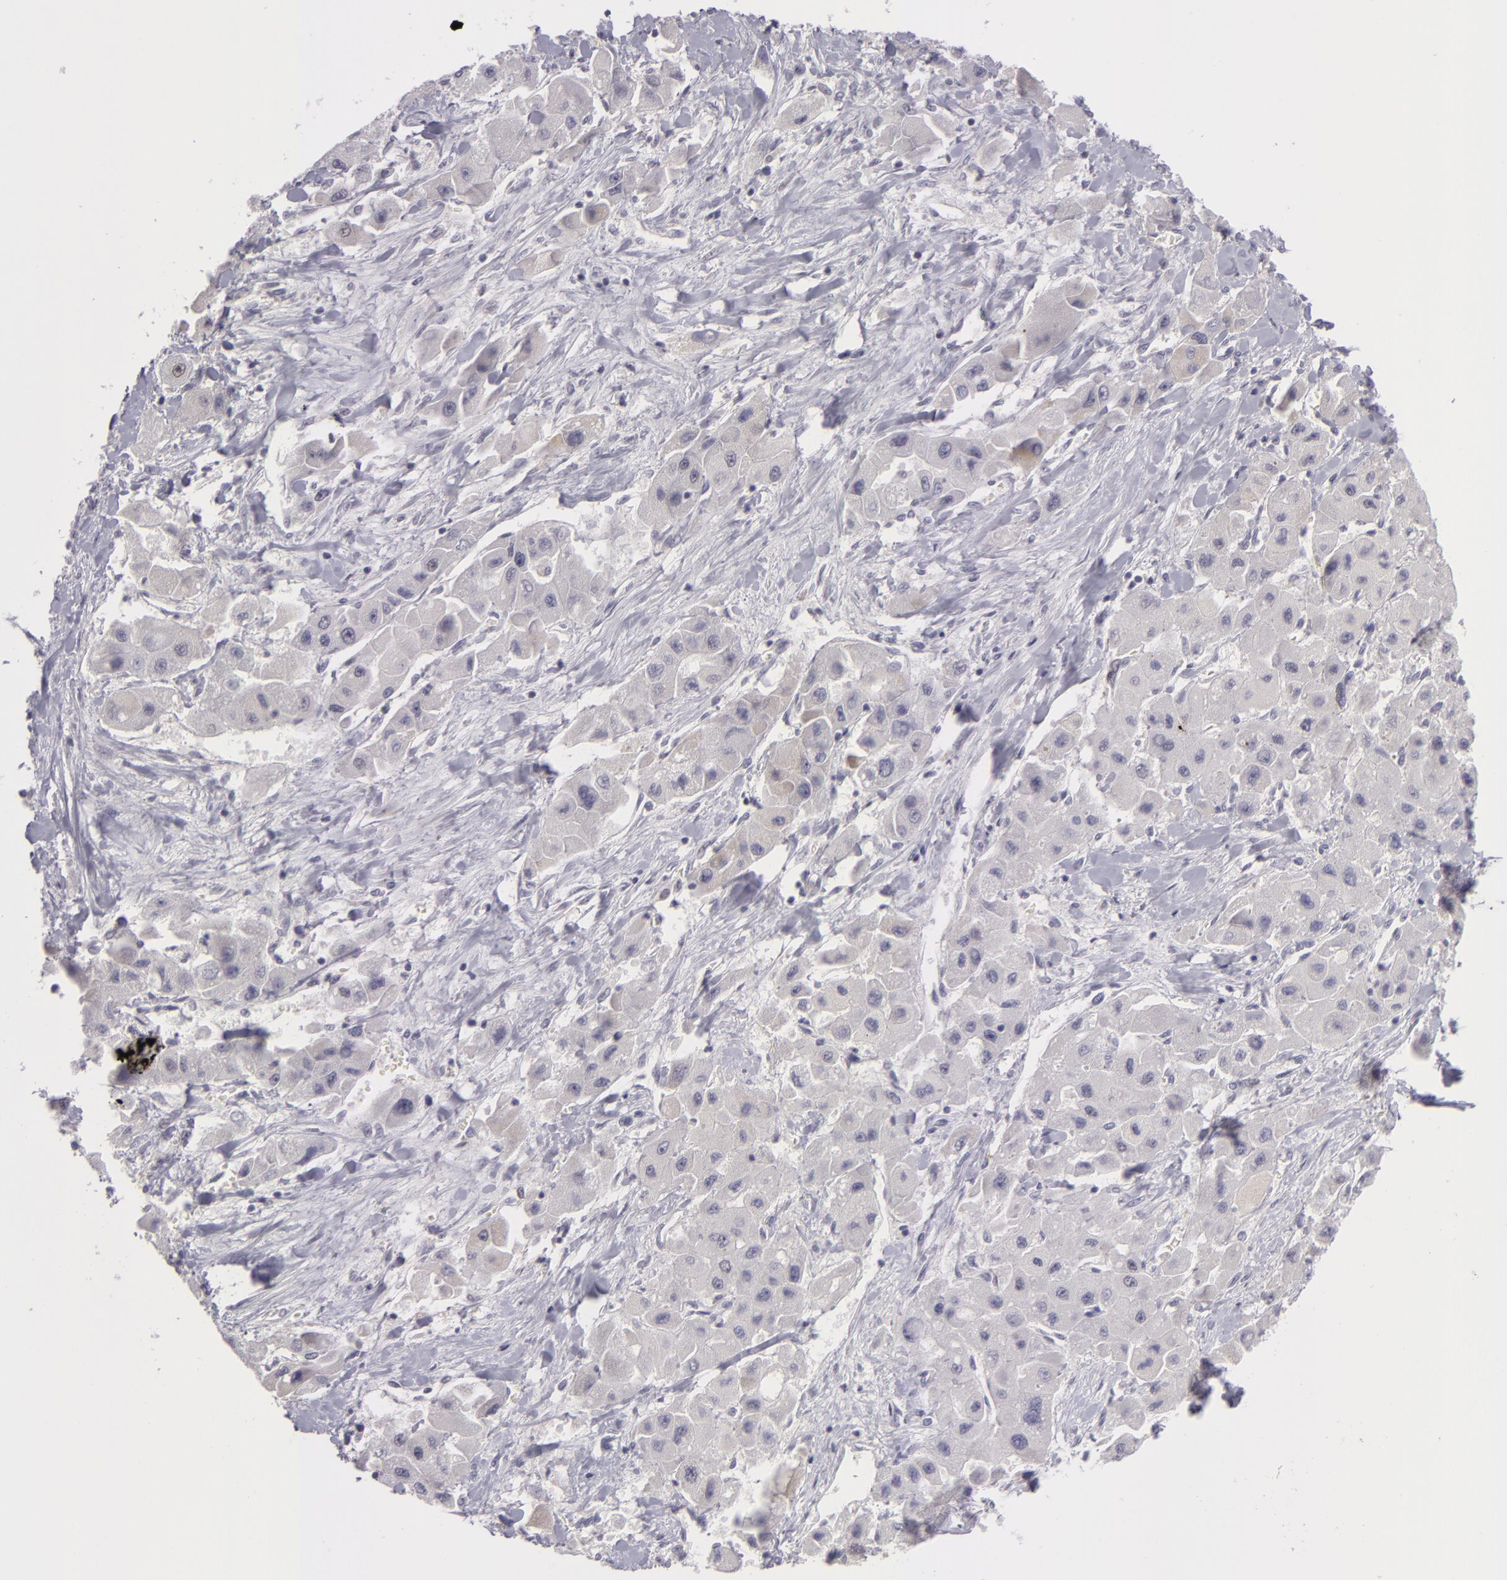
{"staining": {"intensity": "negative", "quantity": "none", "location": "none"}, "tissue": "liver cancer", "cell_type": "Tumor cells", "image_type": "cancer", "snomed": [{"axis": "morphology", "description": "Carcinoma, Hepatocellular, NOS"}, {"axis": "topography", "description": "Liver"}], "caption": "Immunohistochemistry micrograph of human liver cancer stained for a protein (brown), which exhibits no staining in tumor cells.", "gene": "NLGN4X", "patient": {"sex": "male", "age": 24}}